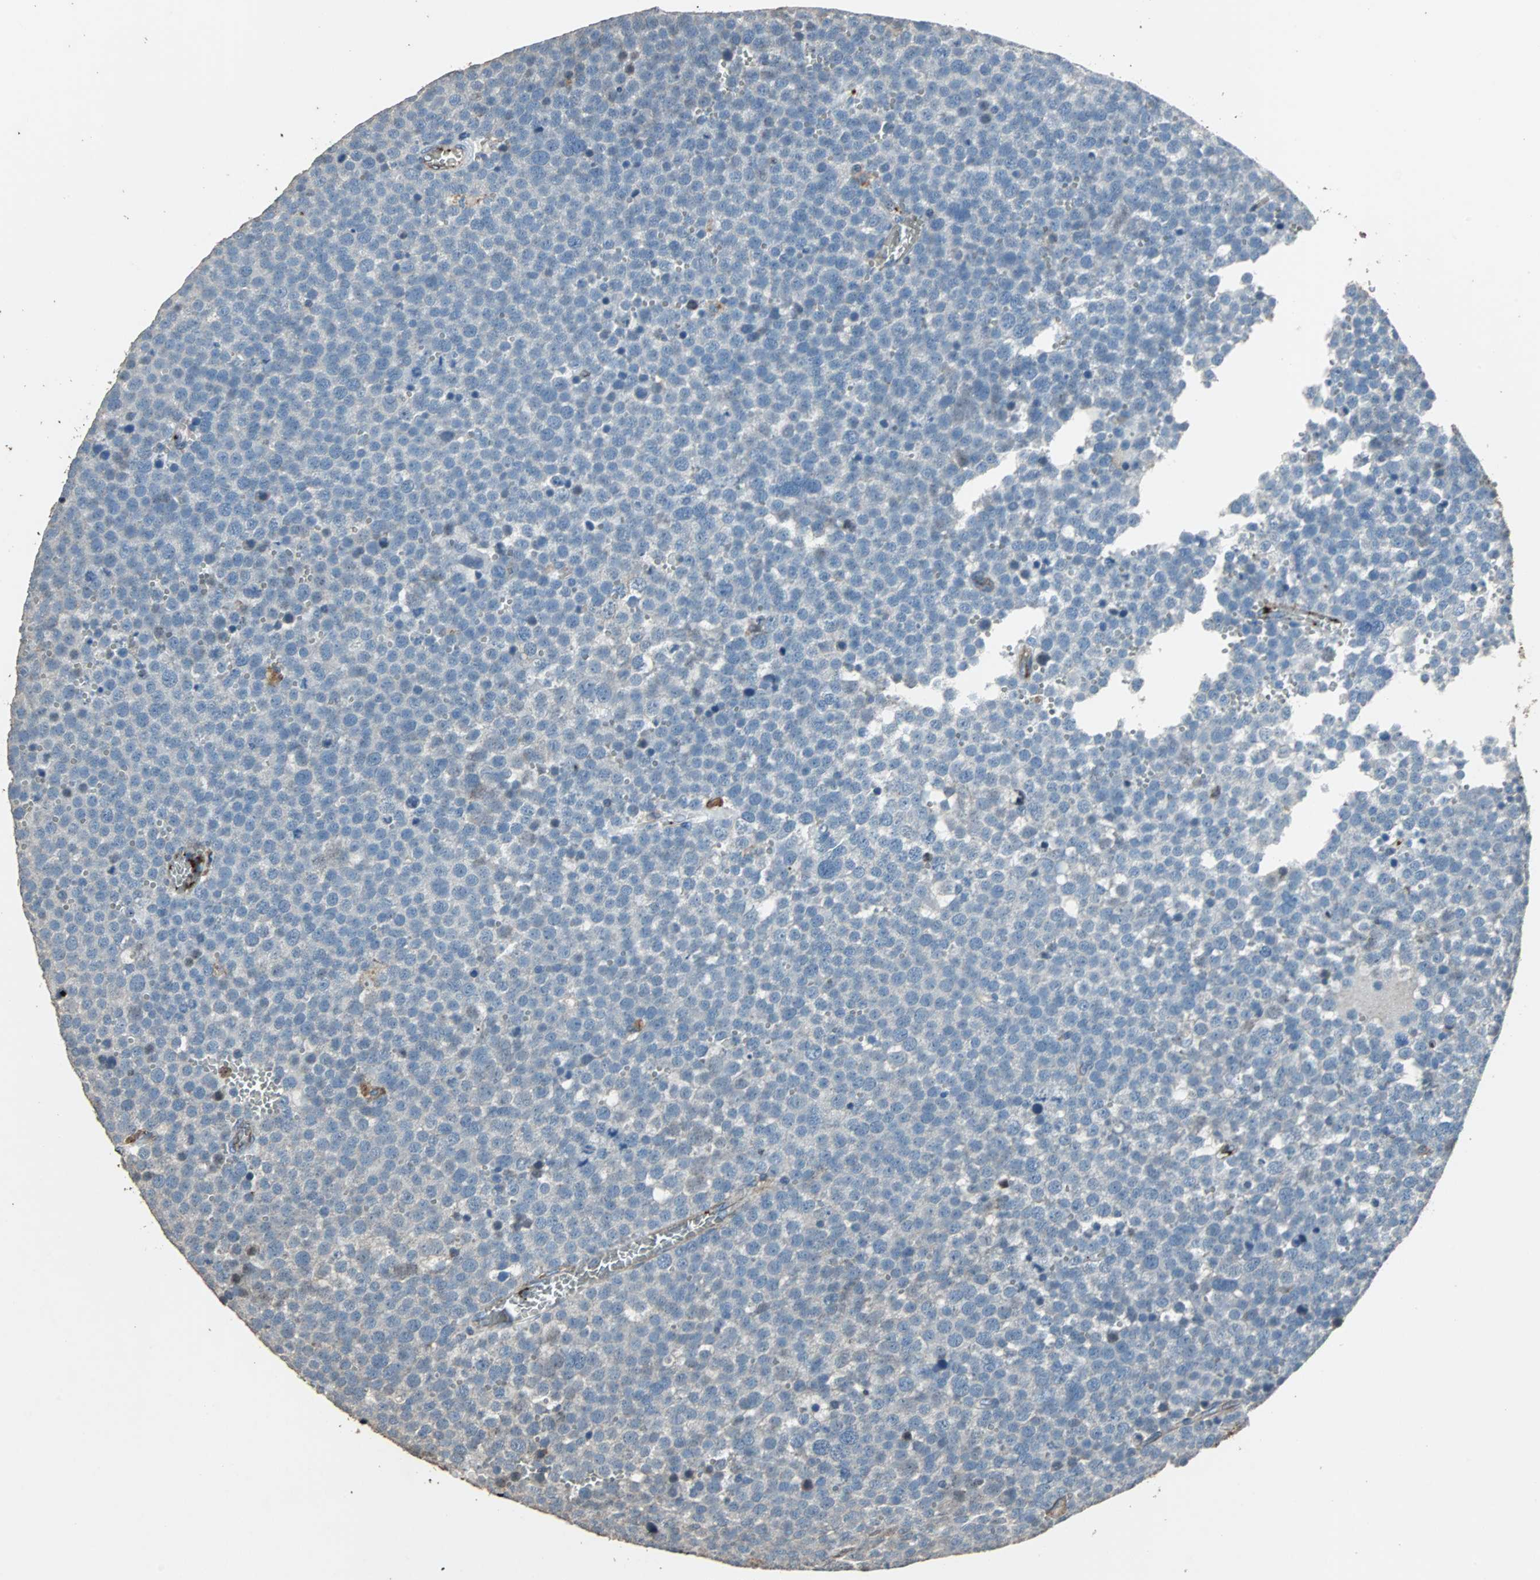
{"staining": {"intensity": "negative", "quantity": "none", "location": "none"}, "tissue": "testis cancer", "cell_type": "Tumor cells", "image_type": "cancer", "snomed": [{"axis": "morphology", "description": "Seminoma, NOS"}, {"axis": "topography", "description": "Testis"}], "caption": "This histopathology image is of testis seminoma stained with IHC to label a protein in brown with the nuclei are counter-stained blue. There is no expression in tumor cells.", "gene": "F11R", "patient": {"sex": "male", "age": 71}}